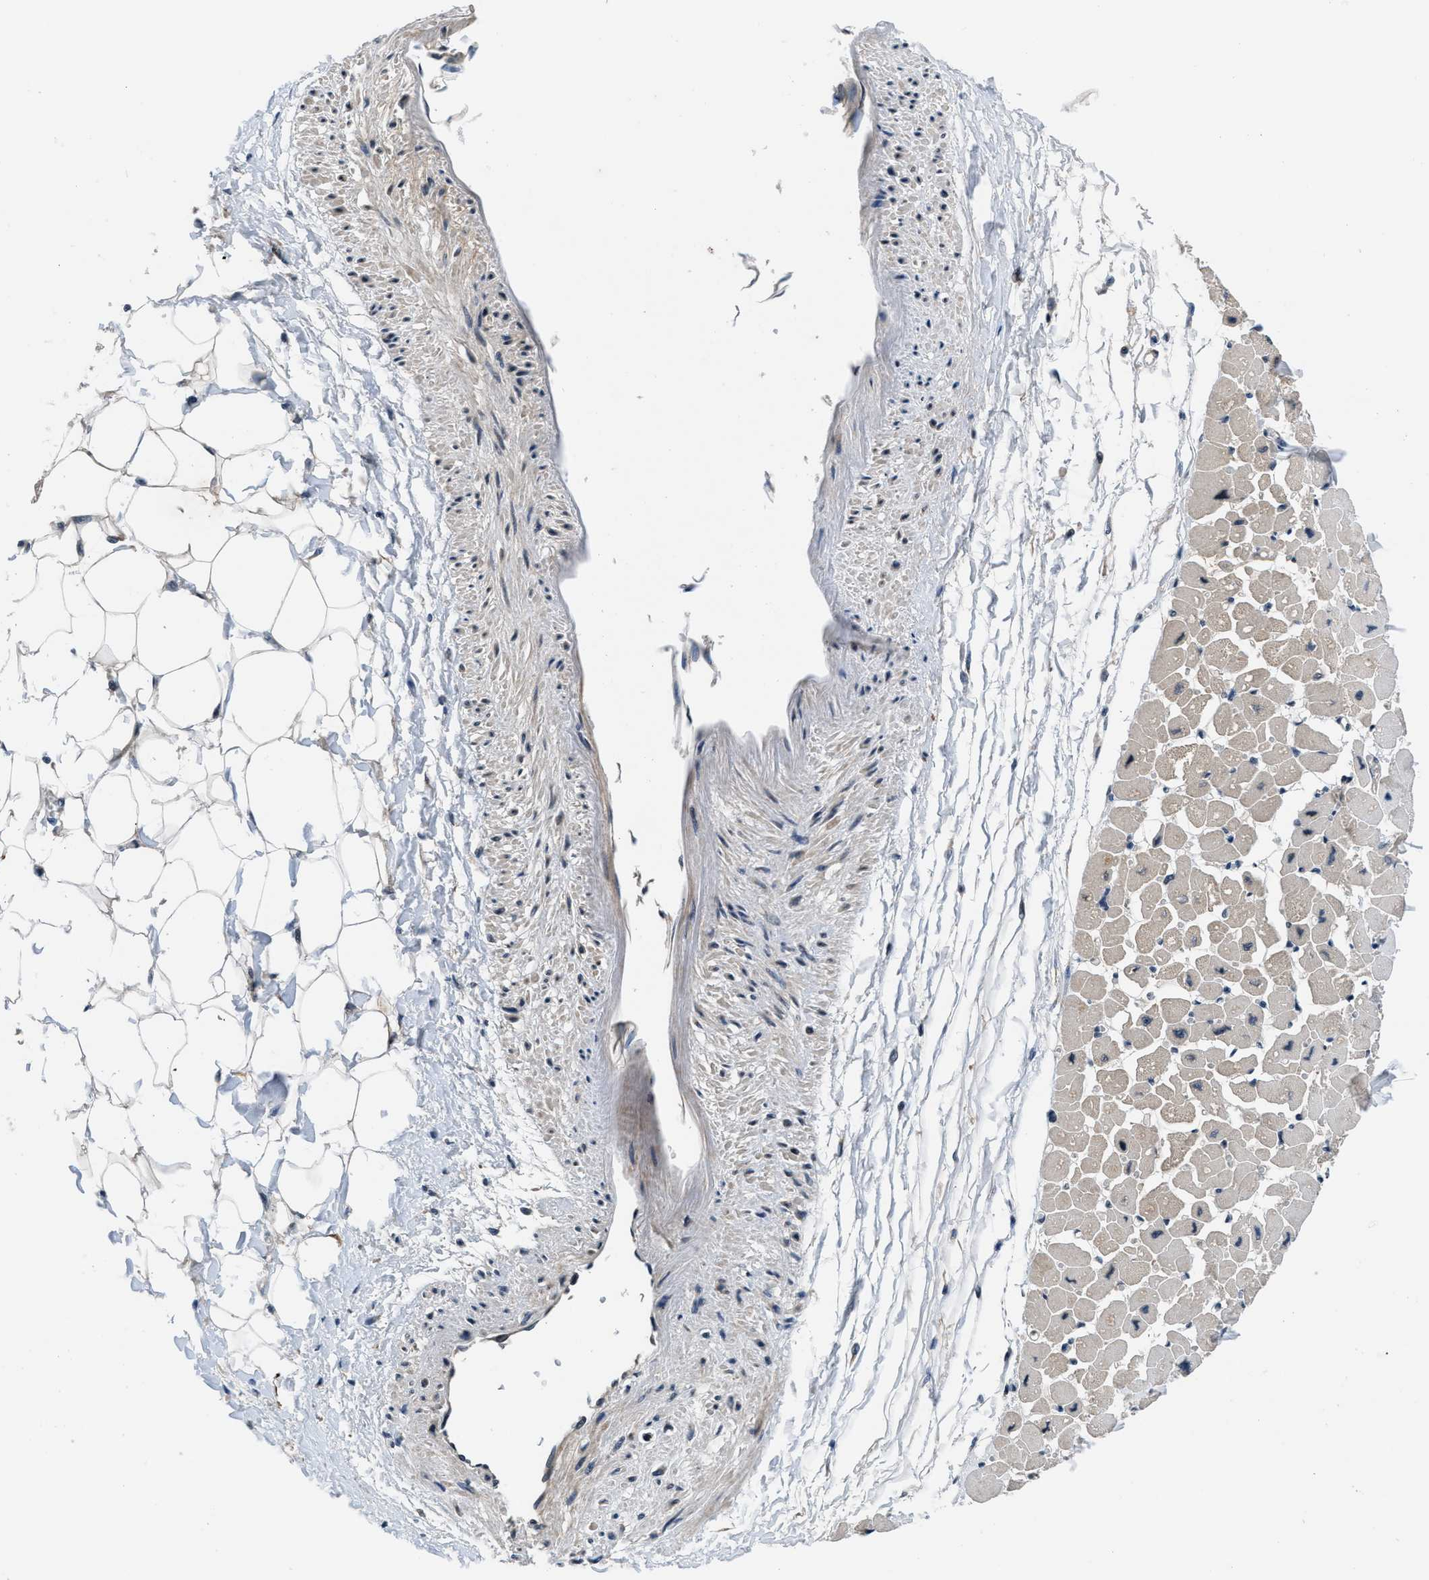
{"staining": {"intensity": "weak", "quantity": ">75%", "location": "cytoplasmic/membranous"}, "tissue": "heart muscle", "cell_type": "Cardiomyocytes", "image_type": "normal", "snomed": [{"axis": "morphology", "description": "Normal tissue, NOS"}, {"axis": "topography", "description": "Heart"}], "caption": "Immunohistochemical staining of normal heart muscle demonstrates weak cytoplasmic/membranous protein positivity in about >75% of cardiomyocytes. (DAB = brown stain, brightfield microscopy at high magnification).", "gene": "SETD5", "patient": {"sex": "female", "age": 54}}